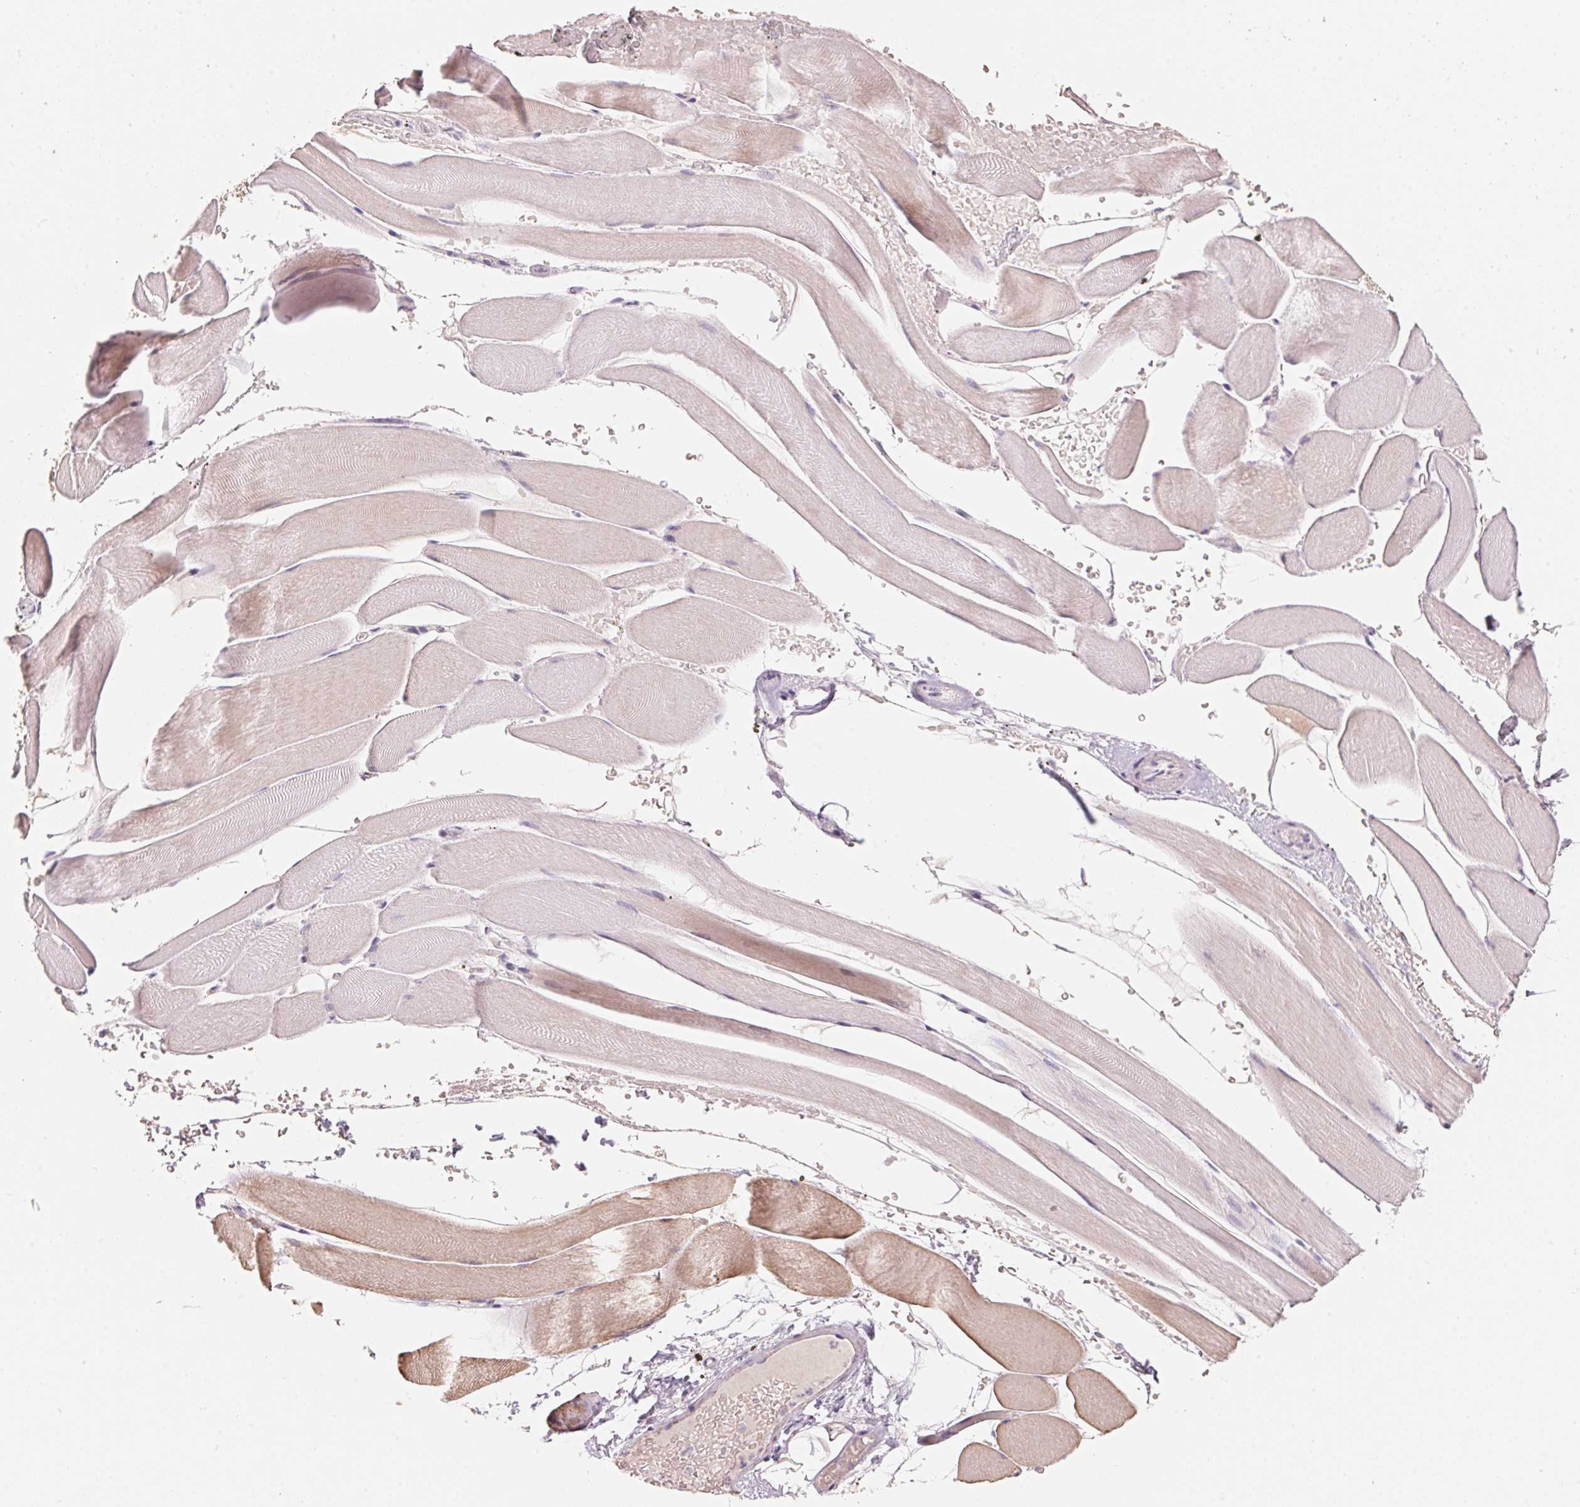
{"staining": {"intensity": "weak", "quantity": "25%-75%", "location": "cytoplasmic/membranous"}, "tissue": "skeletal muscle", "cell_type": "Myocytes", "image_type": "normal", "snomed": [{"axis": "morphology", "description": "Normal tissue, NOS"}, {"axis": "topography", "description": "Skeletal muscle"}], "caption": "The image demonstrates staining of unremarkable skeletal muscle, revealing weak cytoplasmic/membranous protein staining (brown color) within myocytes. The staining was performed using DAB (3,3'-diaminobenzidine), with brown indicating positive protein expression. Nuclei are stained blue with hematoxylin.", "gene": "TP53AIP1", "patient": {"sex": "female", "age": 37}}